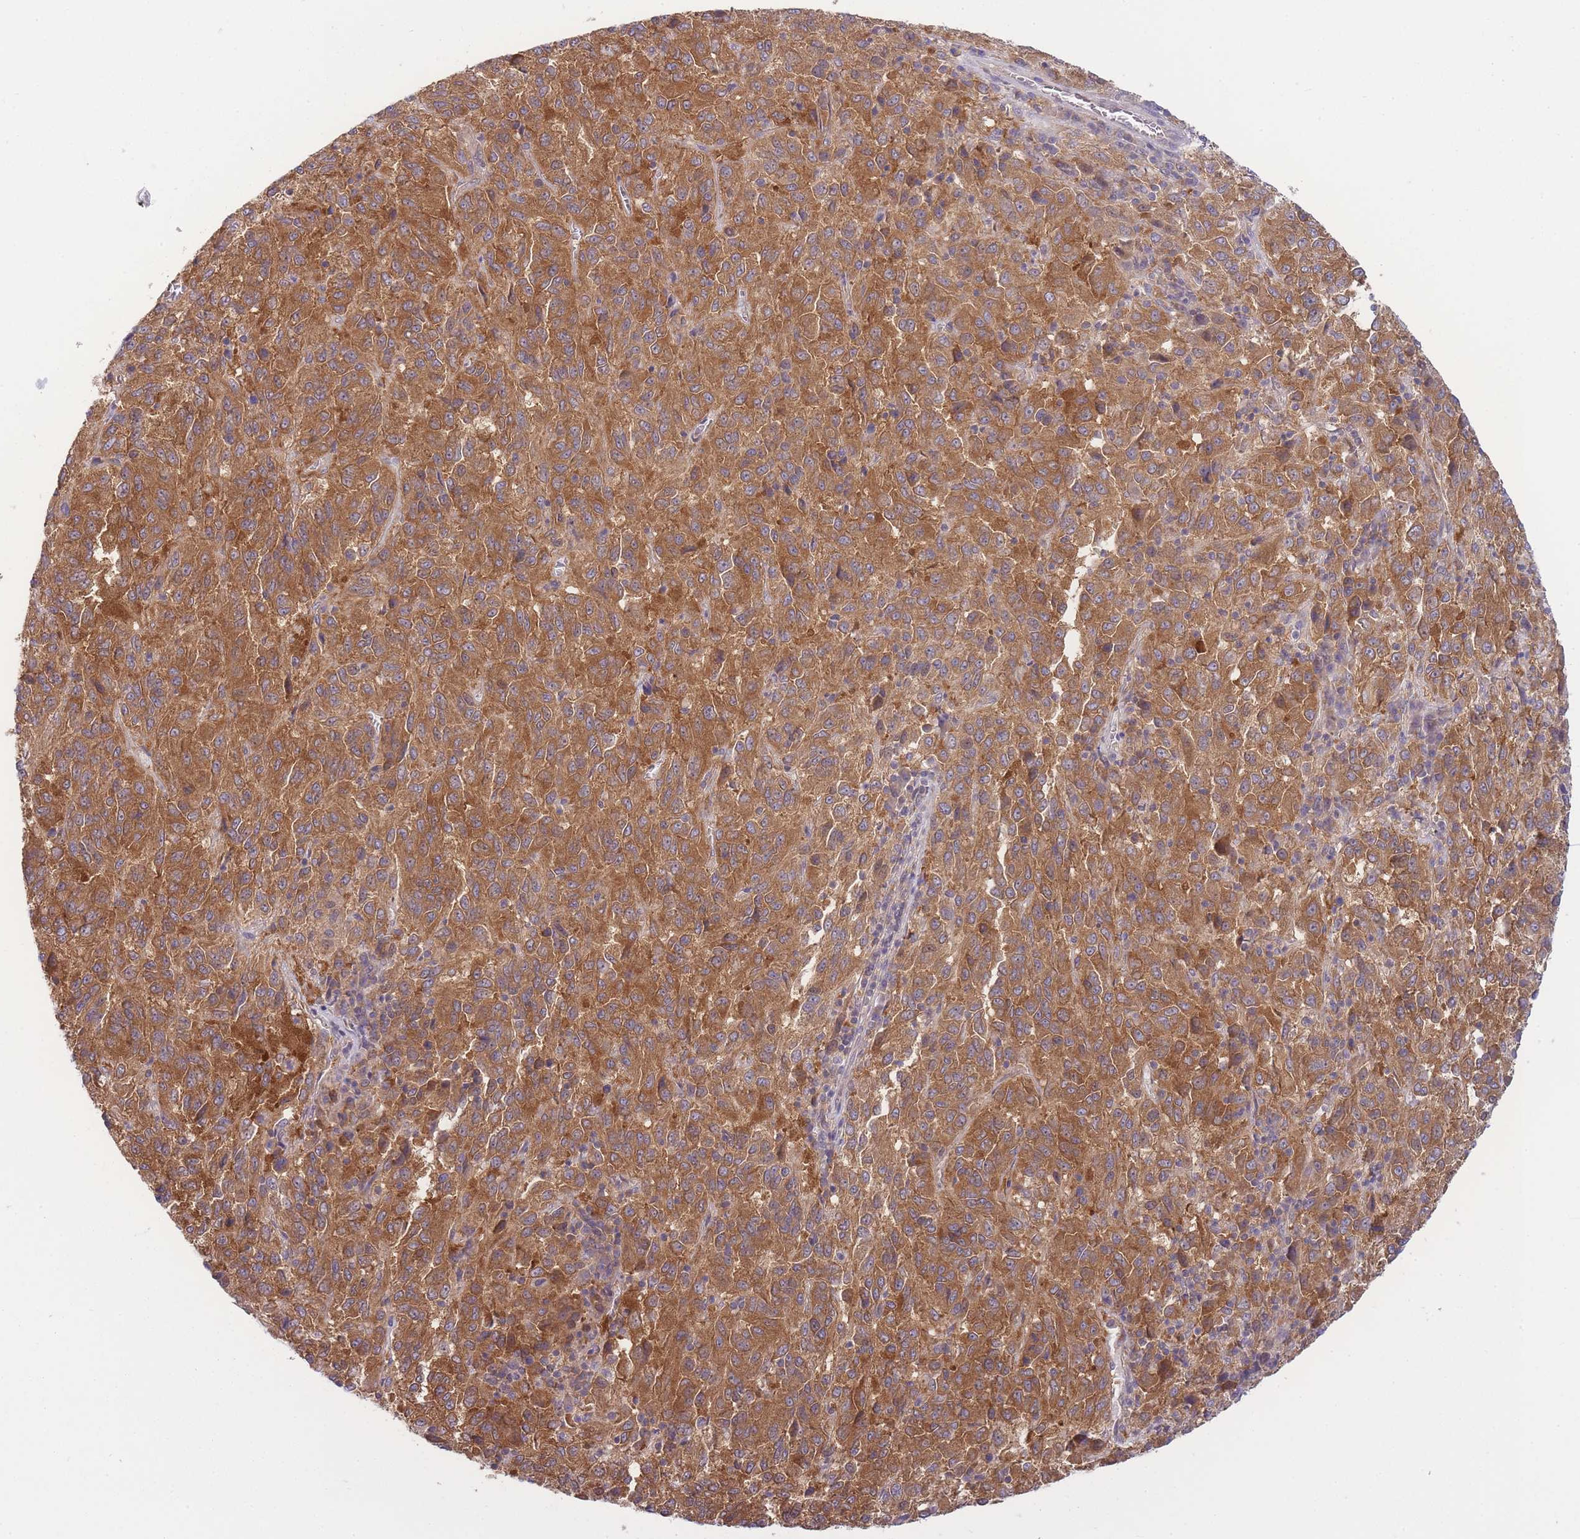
{"staining": {"intensity": "moderate", "quantity": ">75%", "location": "cytoplasmic/membranous"}, "tissue": "melanoma", "cell_type": "Tumor cells", "image_type": "cancer", "snomed": [{"axis": "morphology", "description": "Malignant melanoma, Metastatic site"}, {"axis": "topography", "description": "Lung"}], "caption": "The immunohistochemical stain labels moderate cytoplasmic/membranous positivity in tumor cells of malignant melanoma (metastatic site) tissue. (DAB IHC, brown staining for protein, blue staining for nuclei).", "gene": "PFDN6", "patient": {"sex": "male", "age": 64}}